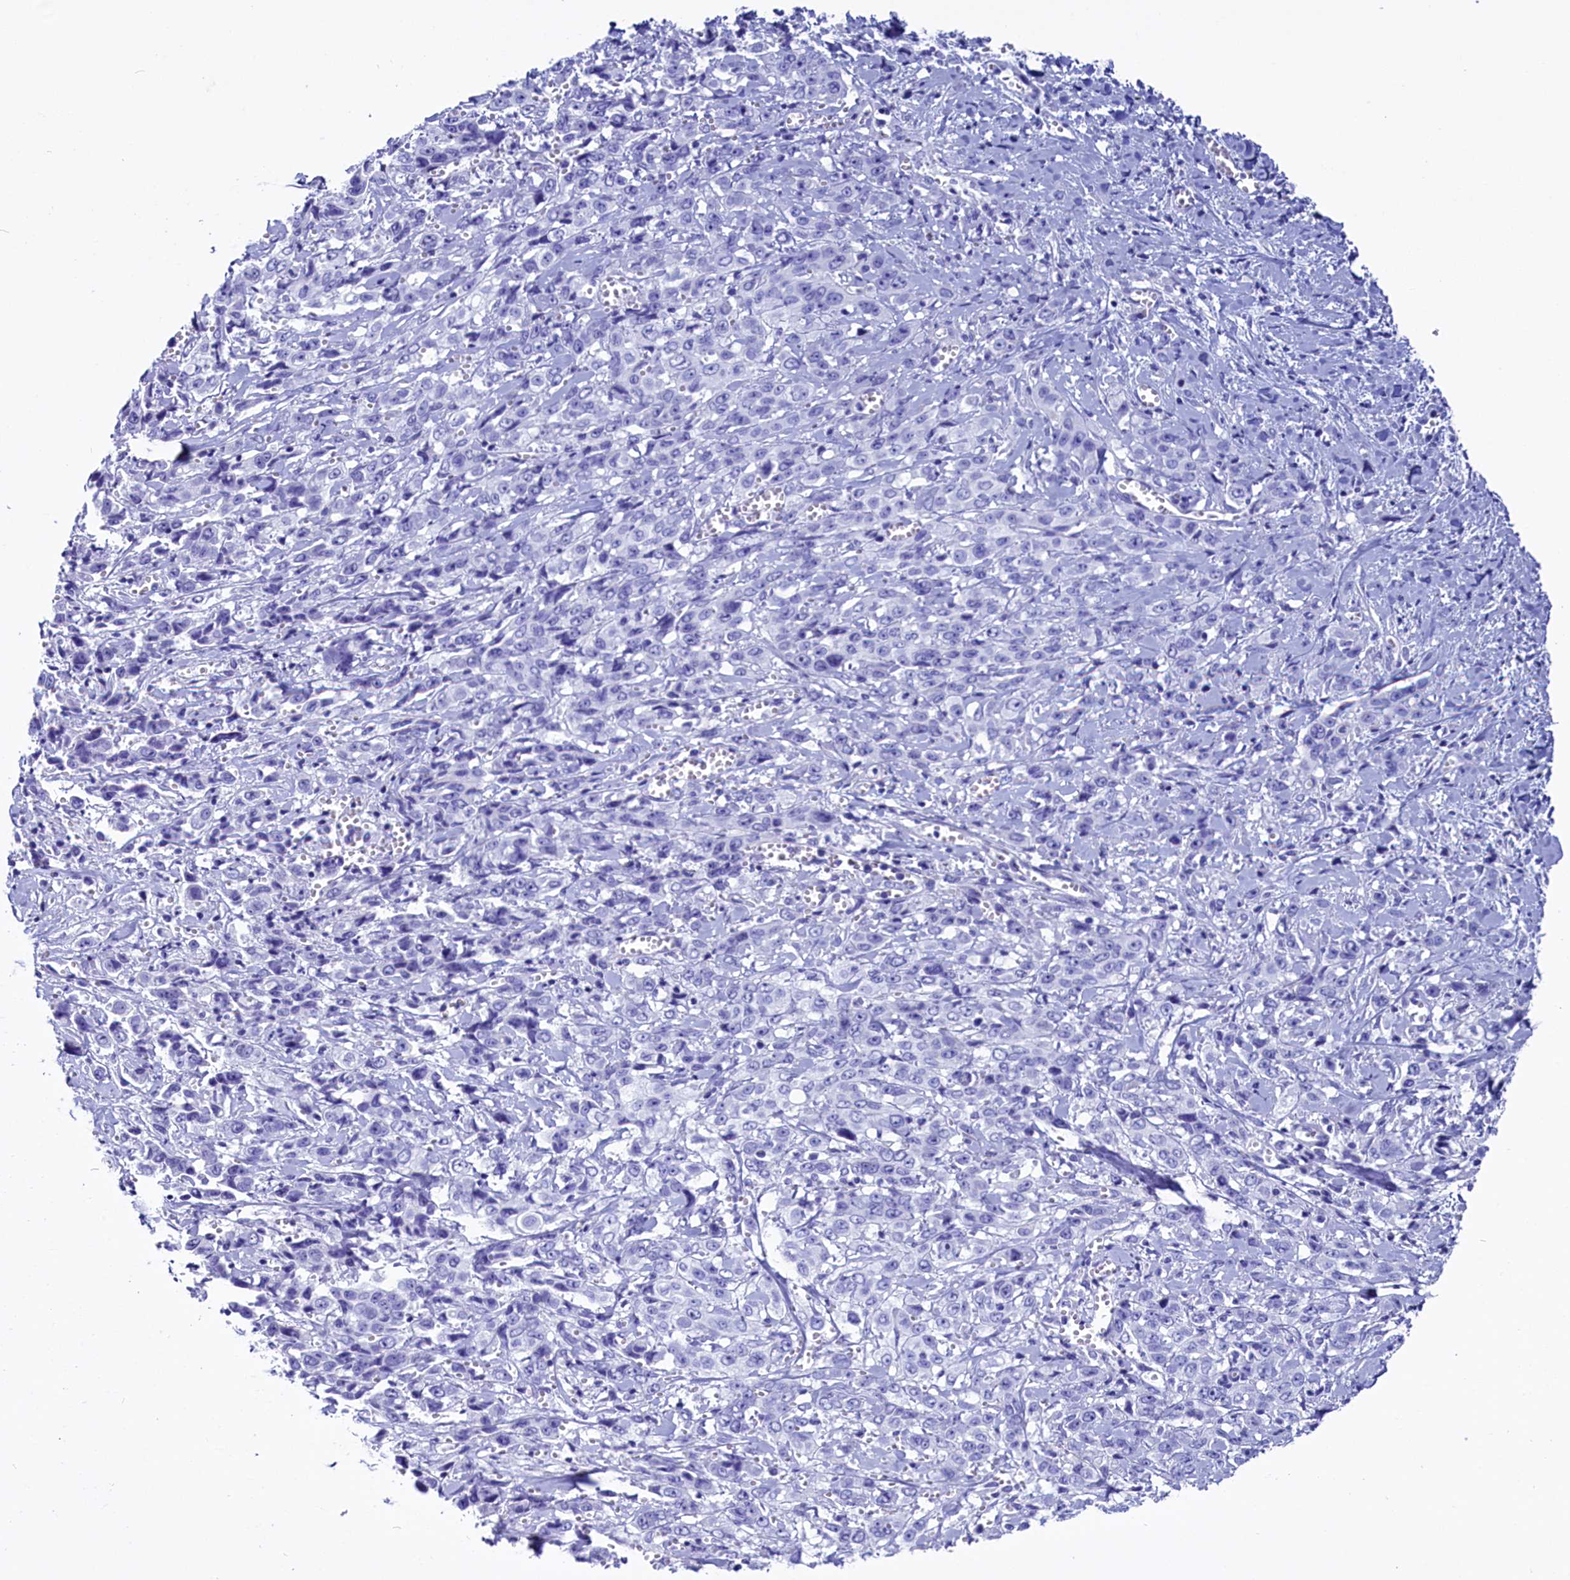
{"staining": {"intensity": "negative", "quantity": "none", "location": "none"}, "tissue": "stomach cancer", "cell_type": "Tumor cells", "image_type": "cancer", "snomed": [{"axis": "morphology", "description": "Adenocarcinoma, NOS"}, {"axis": "topography", "description": "Stomach, upper"}], "caption": "This is an immunohistochemistry photomicrograph of stomach adenocarcinoma. There is no staining in tumor cells.", "gene": "ANKRD29", "patient": {"sex": "male", "age": 62}}